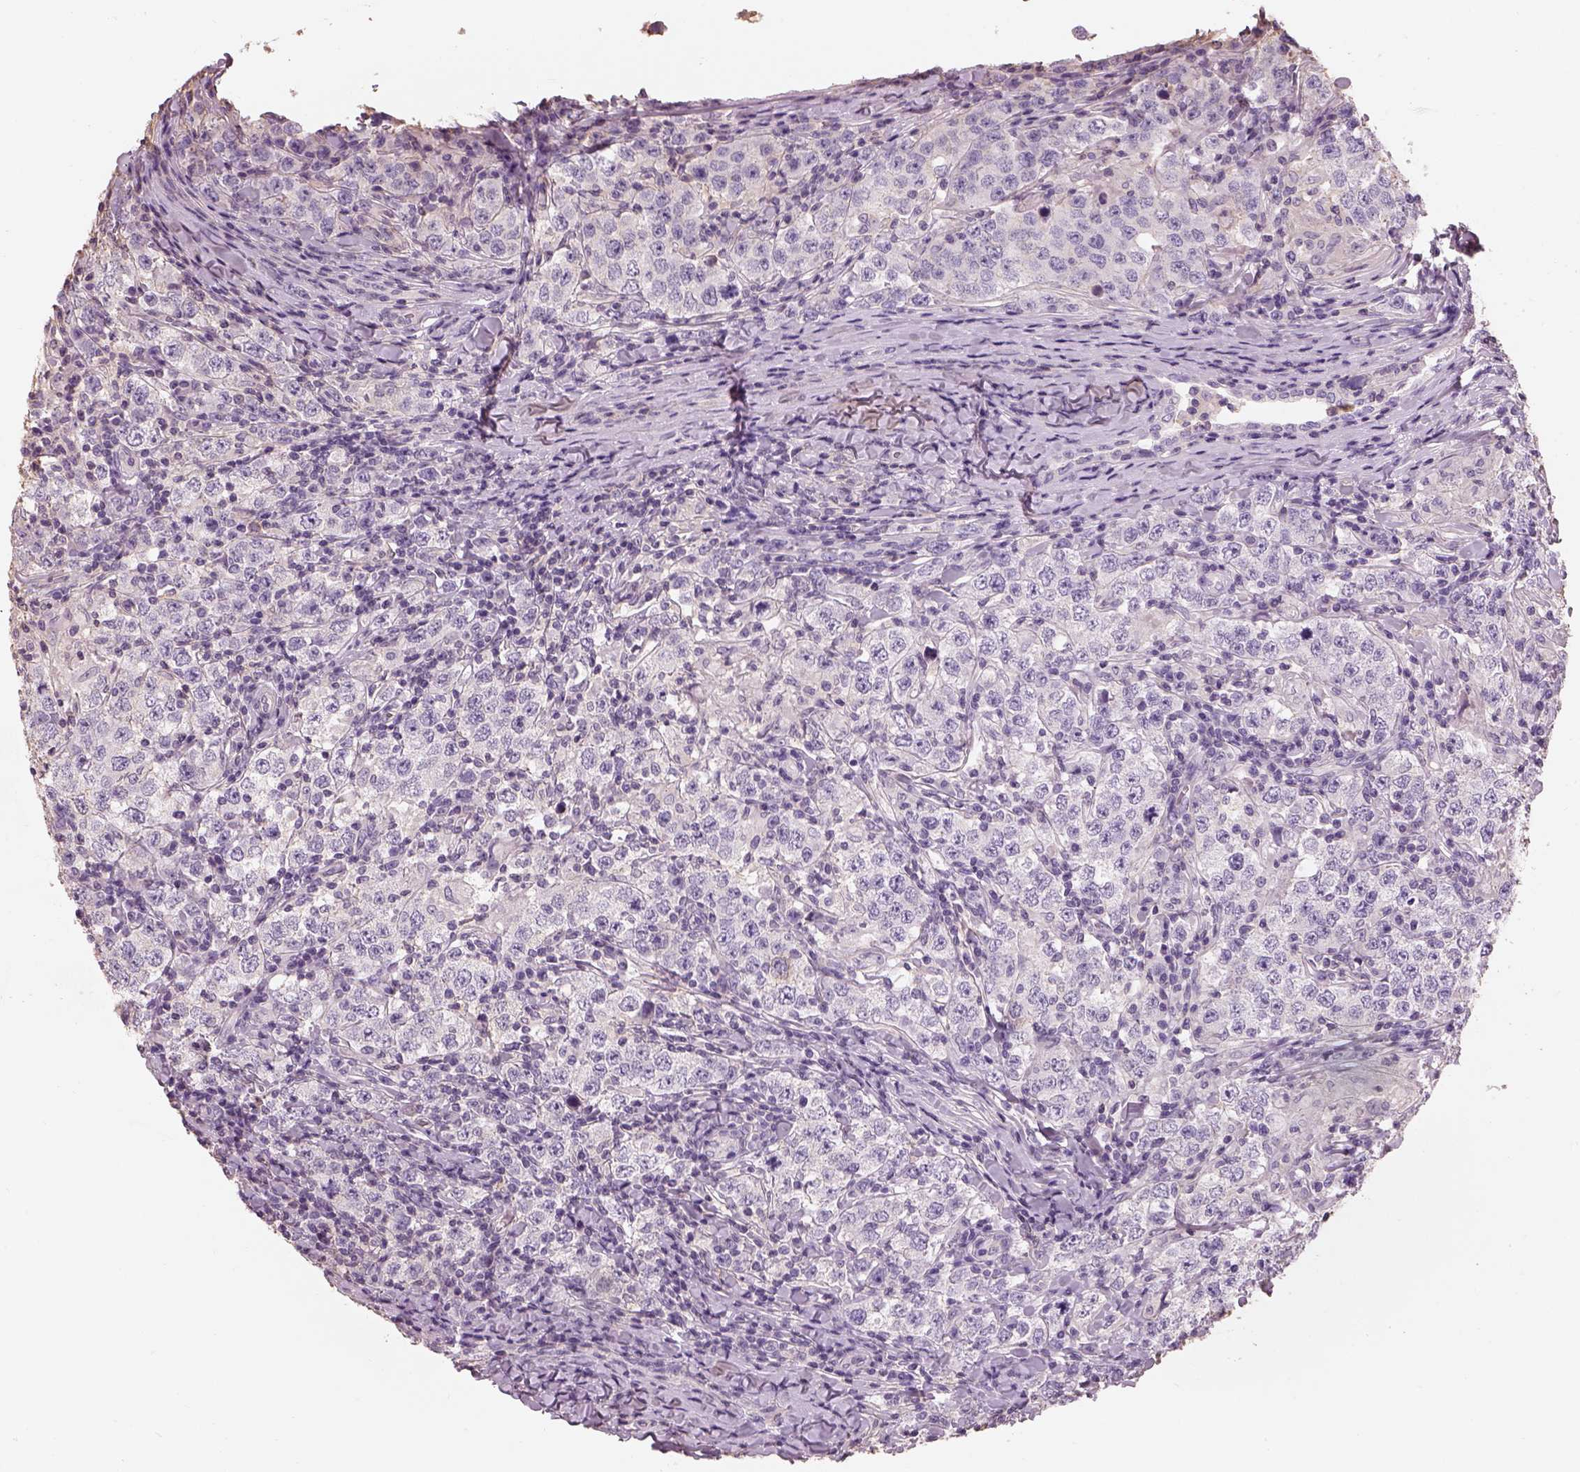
{"staining": {"intensity": "negative", "quantity": "none", "location": "none"}, "tissue": "testis cancer", "cell_type": "Tumor cells", "image_type": "cancer", "snomed": [{"axis": "morphology", "description": "Seminoma, NOS"}, {"axis": "morphology", "description": "Carcinoma, Embryonal, NOS"}, {"axis": "topography", "description": "Testis"}], "caption": "IHC micrograph of neoplastic tissue: testis cancer (embryonal carcinoma) stained with DAB exhibits no significant protein positivity in tumor cells. (Stains: DAB (3,3'-diaminobenzidine) immunohistochemistry with hematoxylin counter stain, Microscopy: brightfield microscopy at high magnification).", "gene": "OTUD6A", "patient": {"sex": "male", "age": 41}}